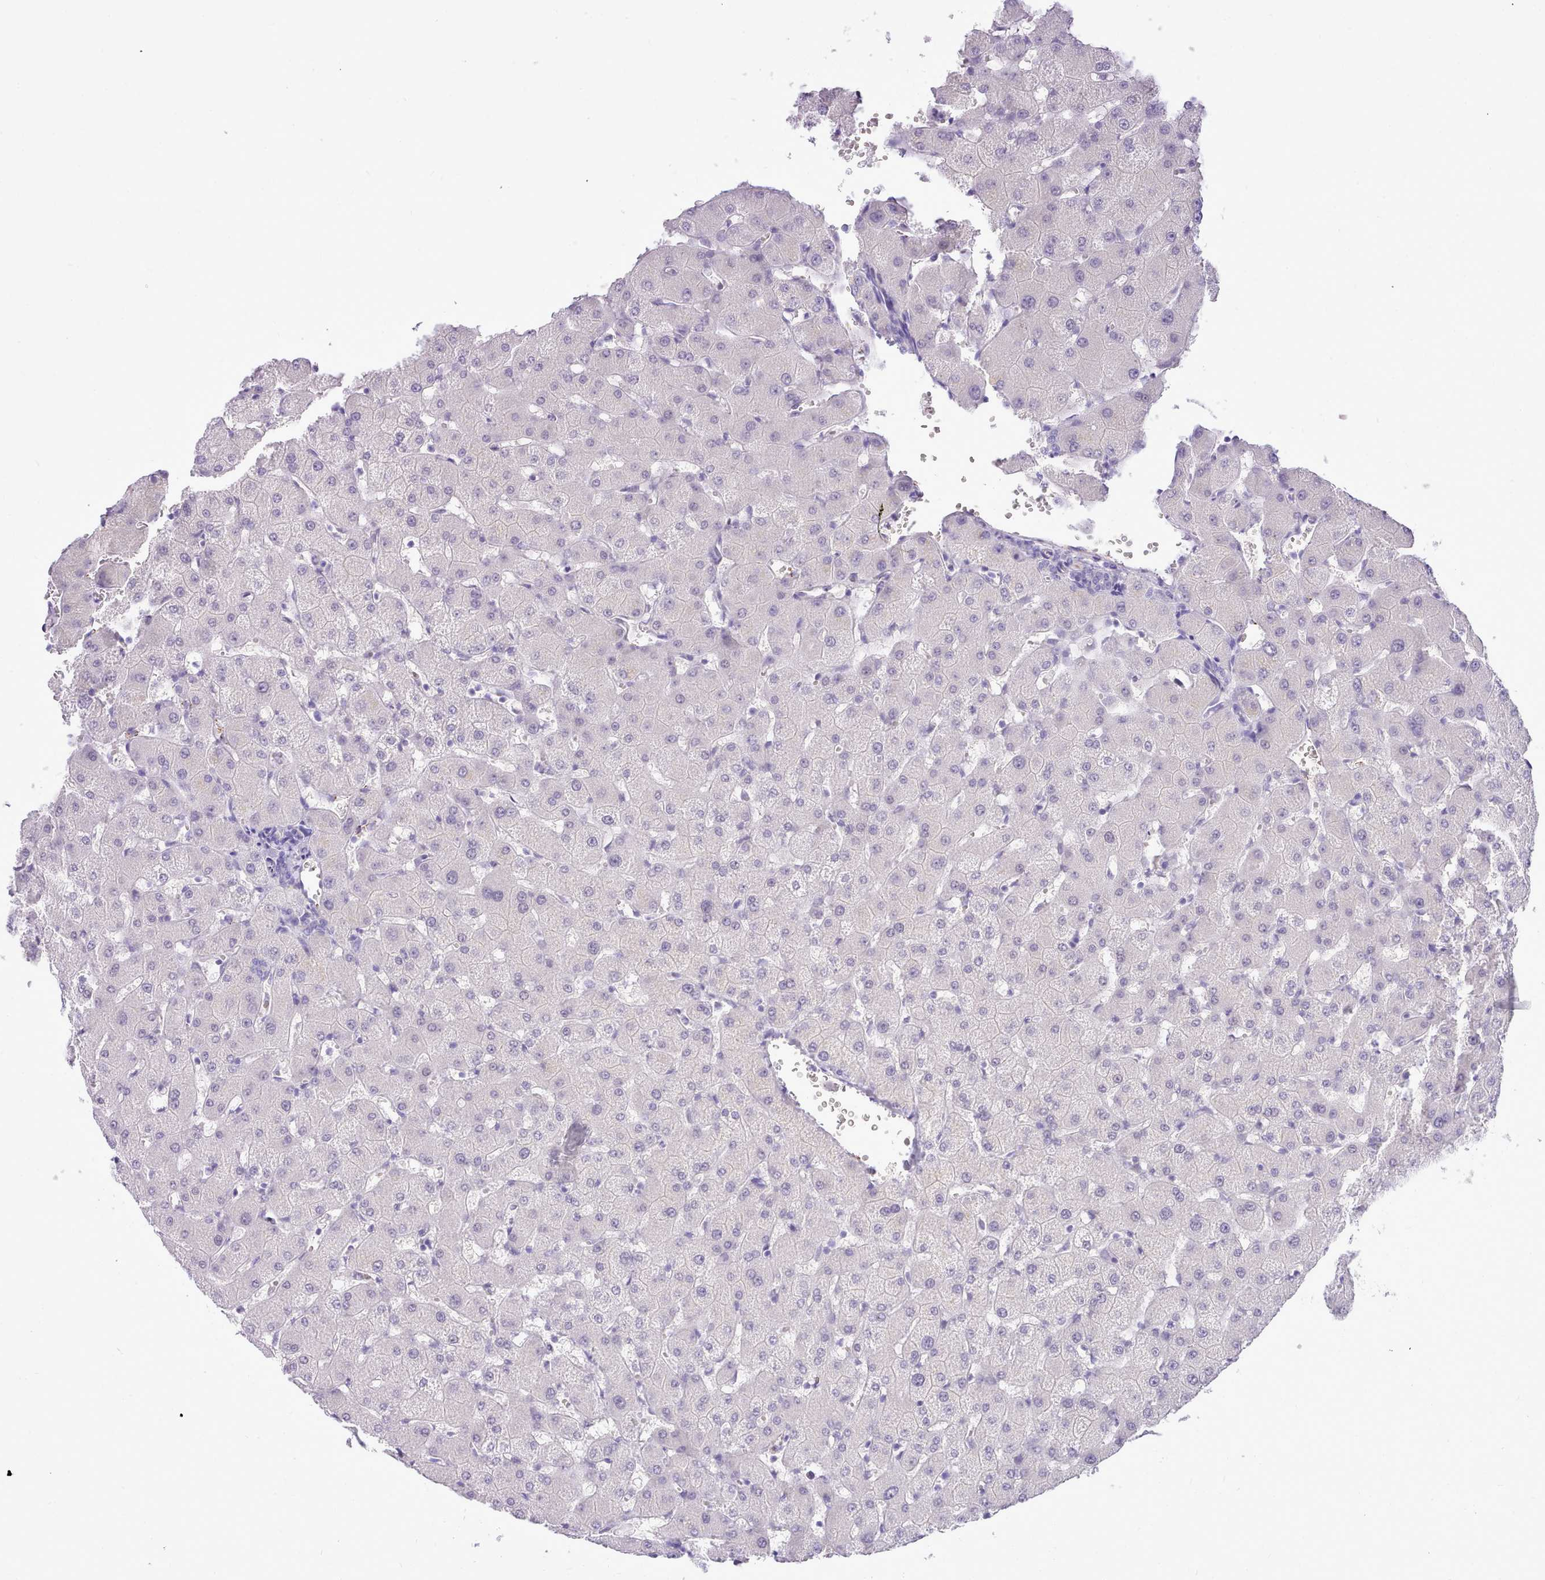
{"staining": {"intensity": "negative", "quantity": "none", "location": "none"}, "tissue": "liver", "cell_type": "Cholangiocytes", "image_type": "normal", "snomed": [{"axis": "morphology", "description": "Normal tissue, NOS"}, {"axis": "topography", "description": "Liver"}], "caption": "Cholangiocytes are negative for protein expression in unremarkable human liver. (IHC, brightfield microscopy, high magnification).", "gene": "LRRC37A2", "patient": {"sex": "female", "age": 63}}